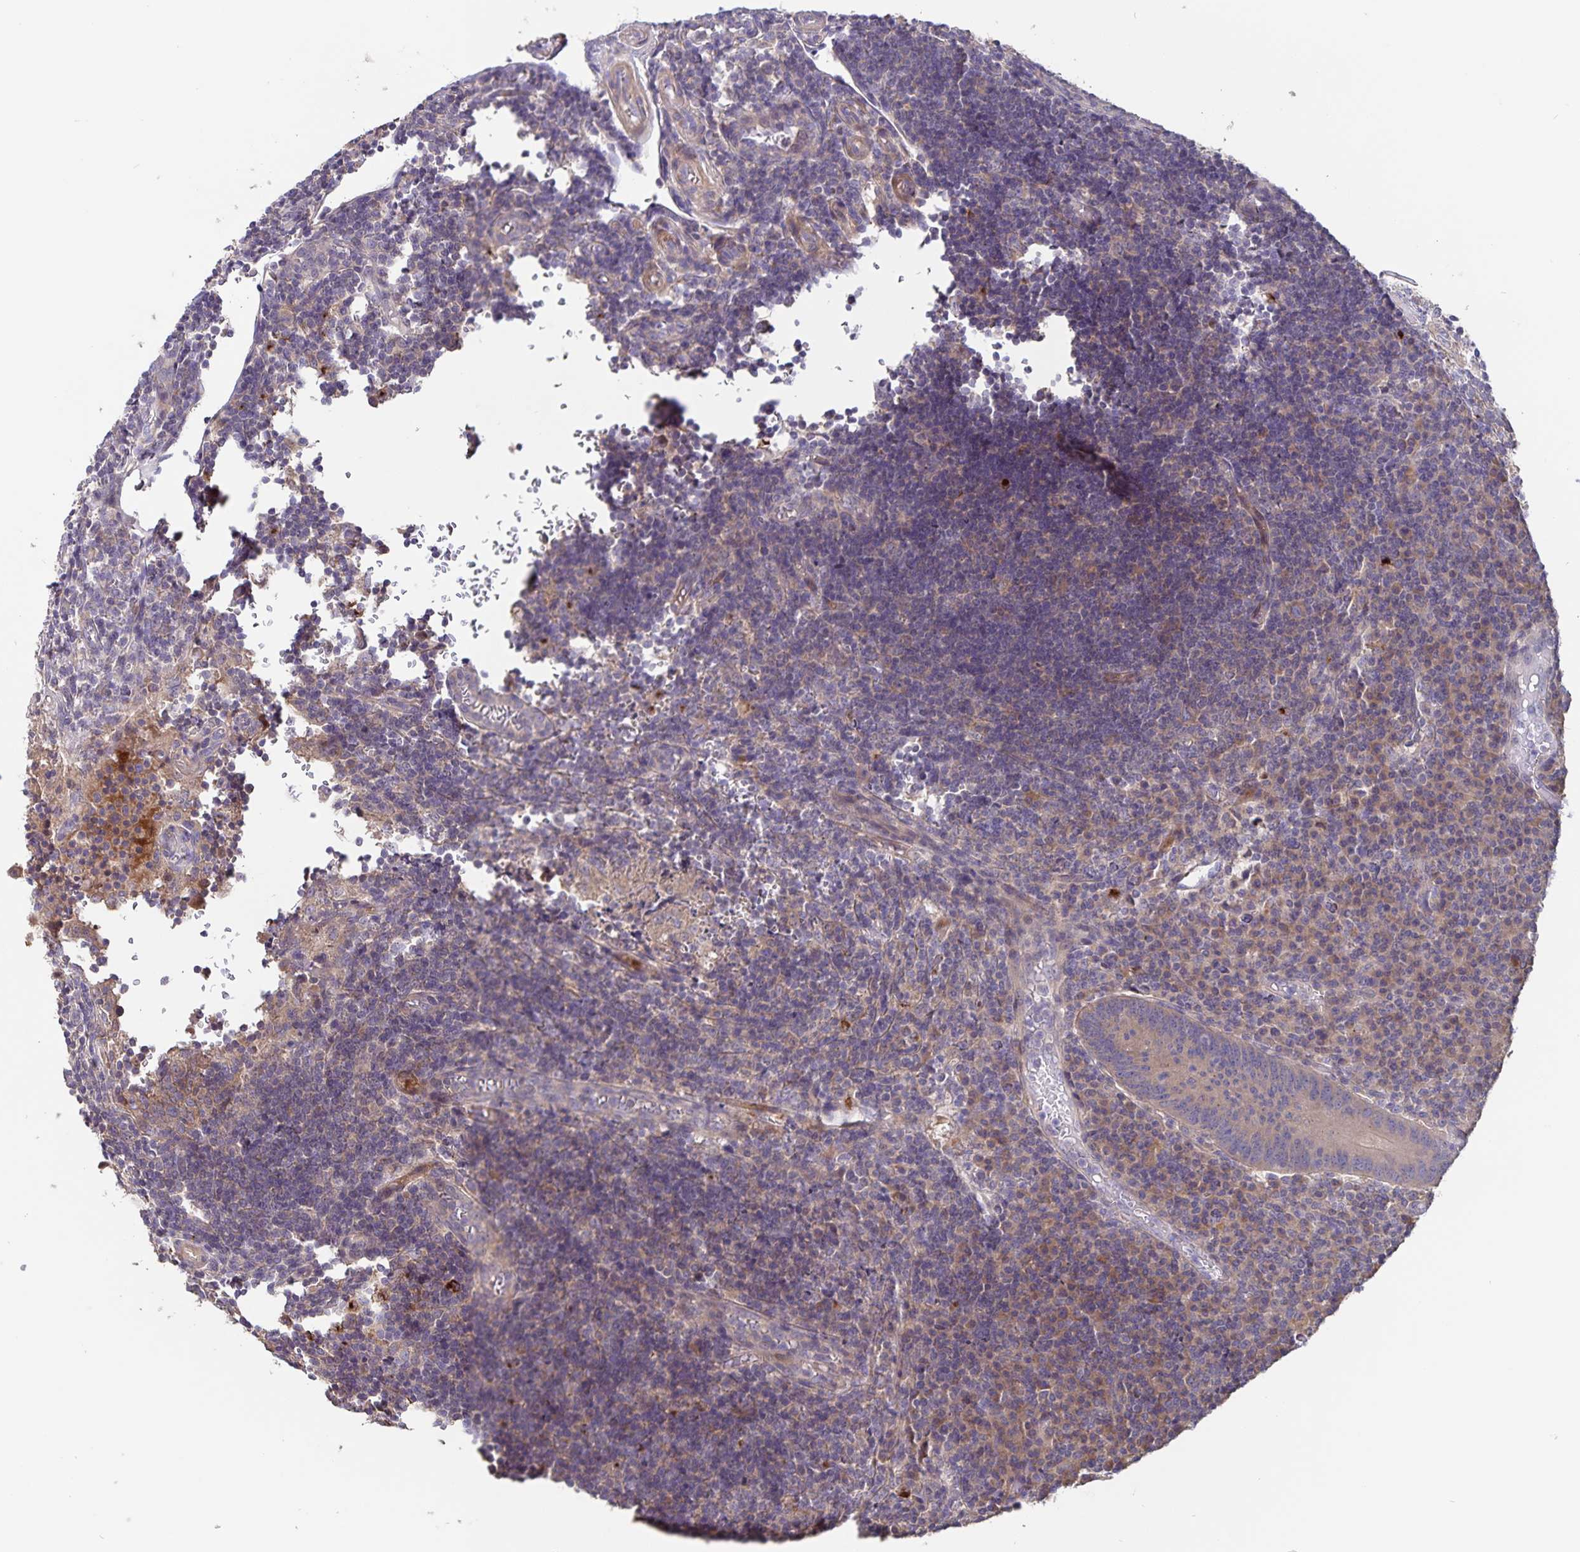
{"staining": {"intensity": "moderate", "quantity": ">75%", "location": "cytoplasmic/membranous"}, "tissue": "appendix", "cell_type": "Glandular cells", "image_type": "normal", "snomed": [{"axis": "morphology", "description": "Normal tissue, NOS"}, {"axis": "topography", "description": "Appendix"}], "caption": "A micrograph showing moderate cytoplasmic/membranous expression in about >75% of glandular cells in benign appendix, as visualized by brown immunohistochemical staining.", "gene": "FBXL16", "patient": {"sex": "male", "age": 18}}